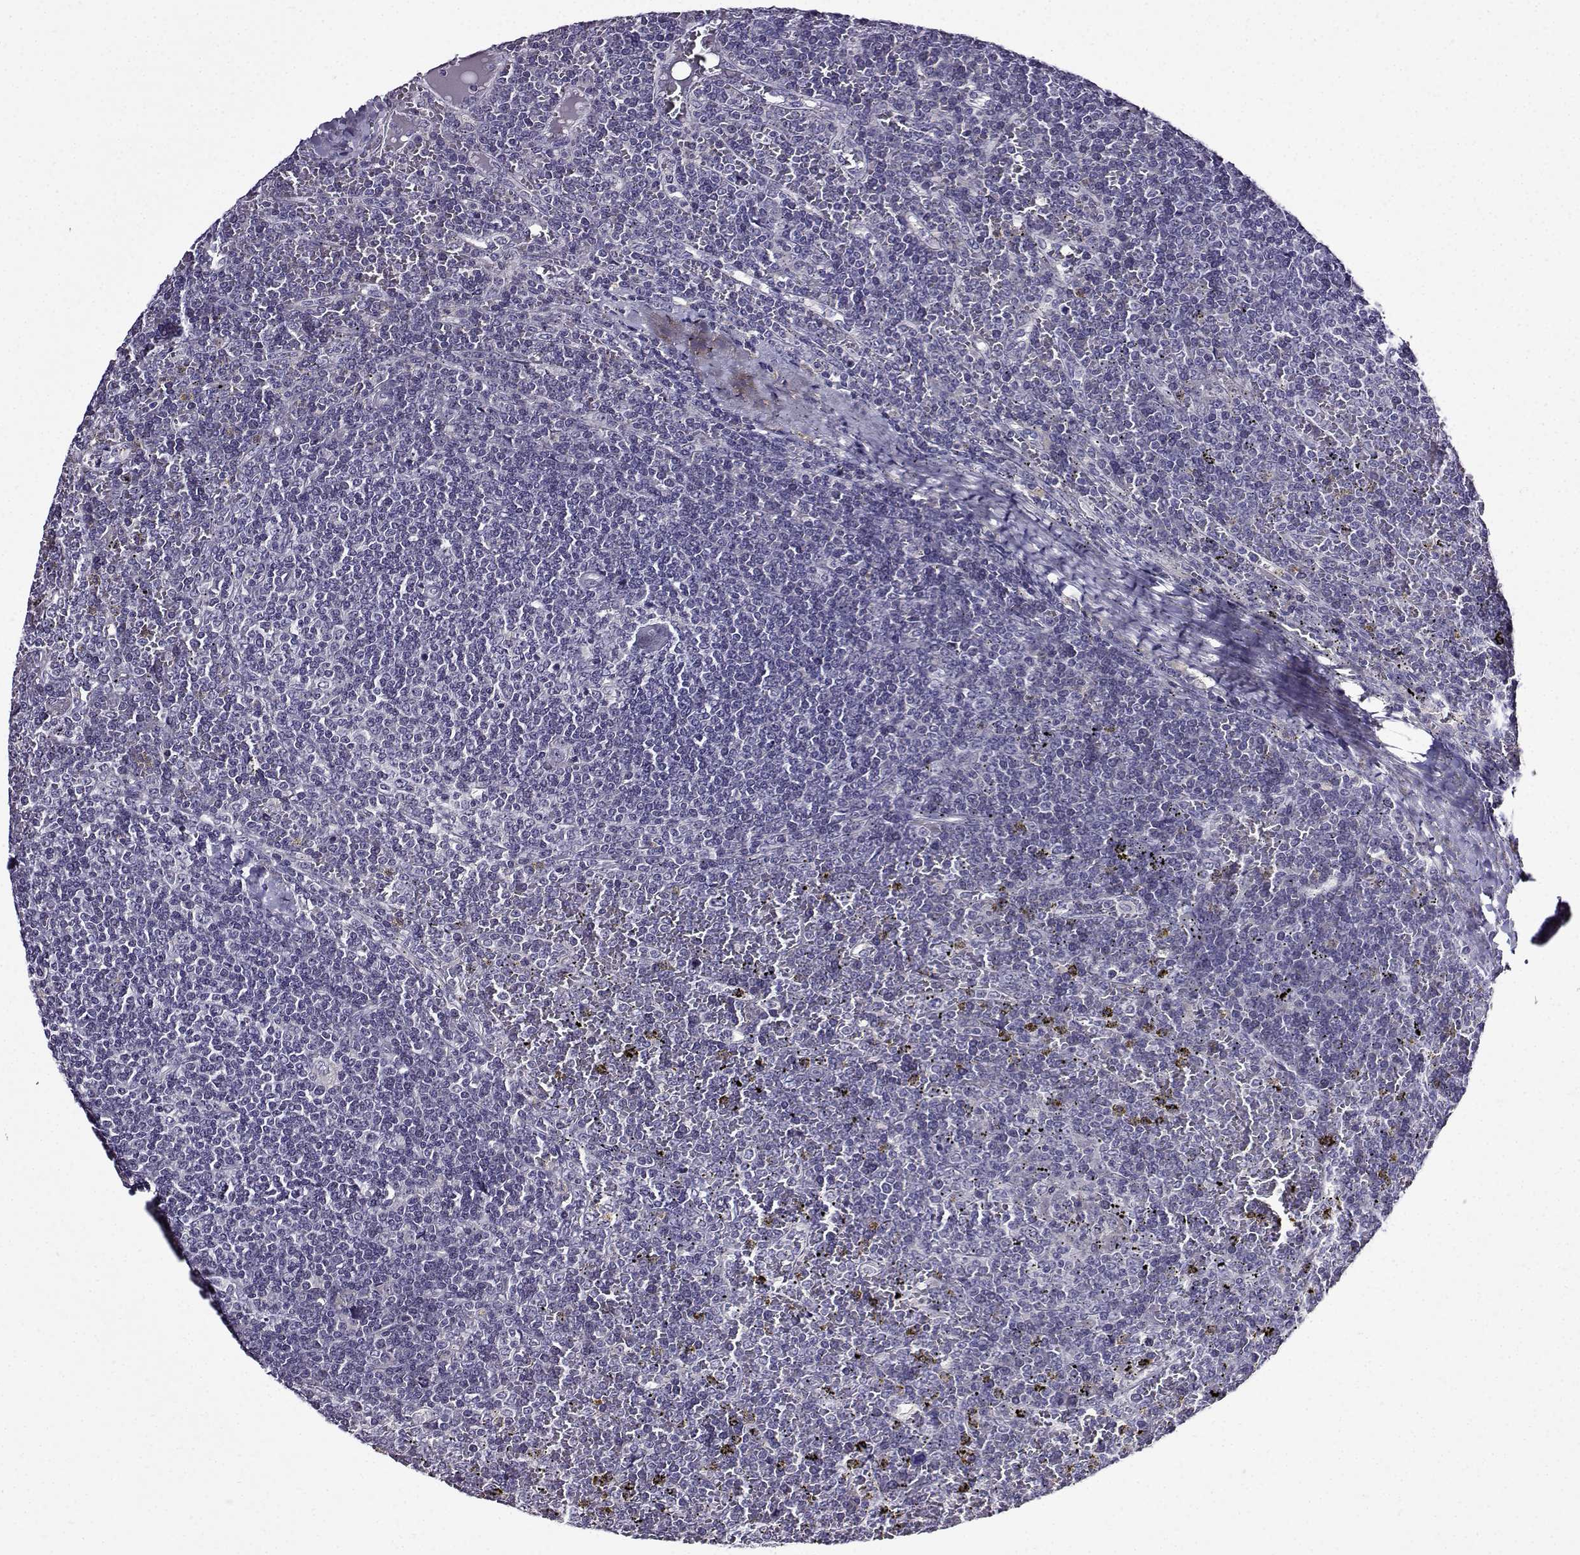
{"staining": {"intensity": "negative", "quantity": "none", "location": "none"}, "tissue": "lymphoma", "cell_type": "Tumor cells", "image_type": "cancer", "snomed": [{"axis": "morphology", "description": "Malignant lymphoma, non-Hodgkin's type, Low grade"}, {"axis": "topography", "description": "Spleen"}], "caption": "Immunohistochemistry micrograph of malignant lymphoma, non-Hodgkin's type (low-grade) stained for a protein (brown), which reveals no positivity in tumor cells.", "gene": "TMEM266", "patient": {"sex": "female", "age": 19}}